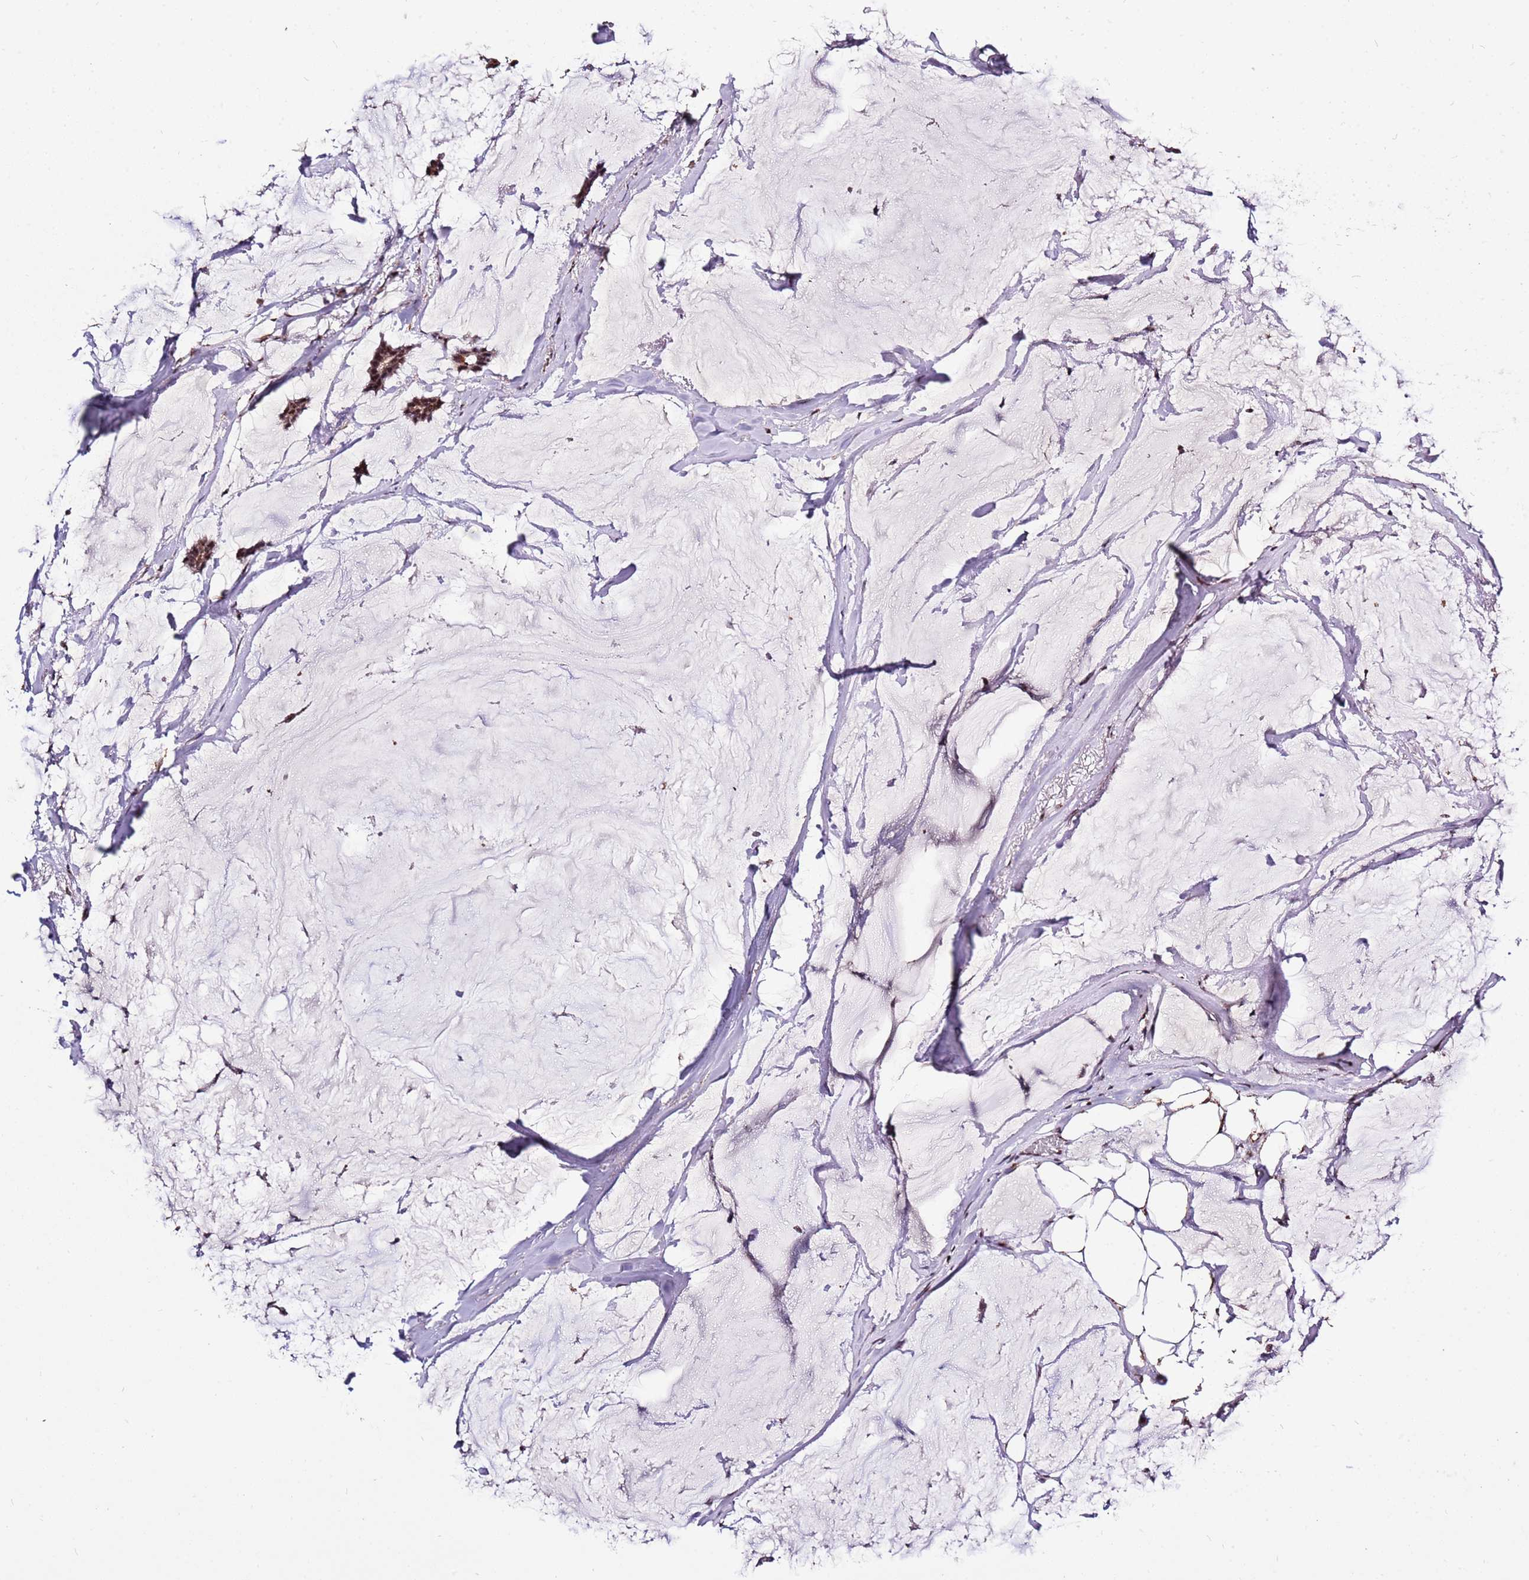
{"staining": {"intensity": "strong", "quantity": ">75%", "location": "nuclear"}, "tissue": "breast cancer", "cell_type": "Tumor cells", "image_type": "cancer", "snomed": [{"axis": "morphology", "description": "Duct carcinoma"}, {"axis": "topography", "description": "Breast"}], "caption": "This image reveals IHC staining of breast cancer, with high strong nuclear positivity in approximately >75% of tumor cells.", "gene": "AKAP8L", "patient": {"sex": "female", "age": 93}}